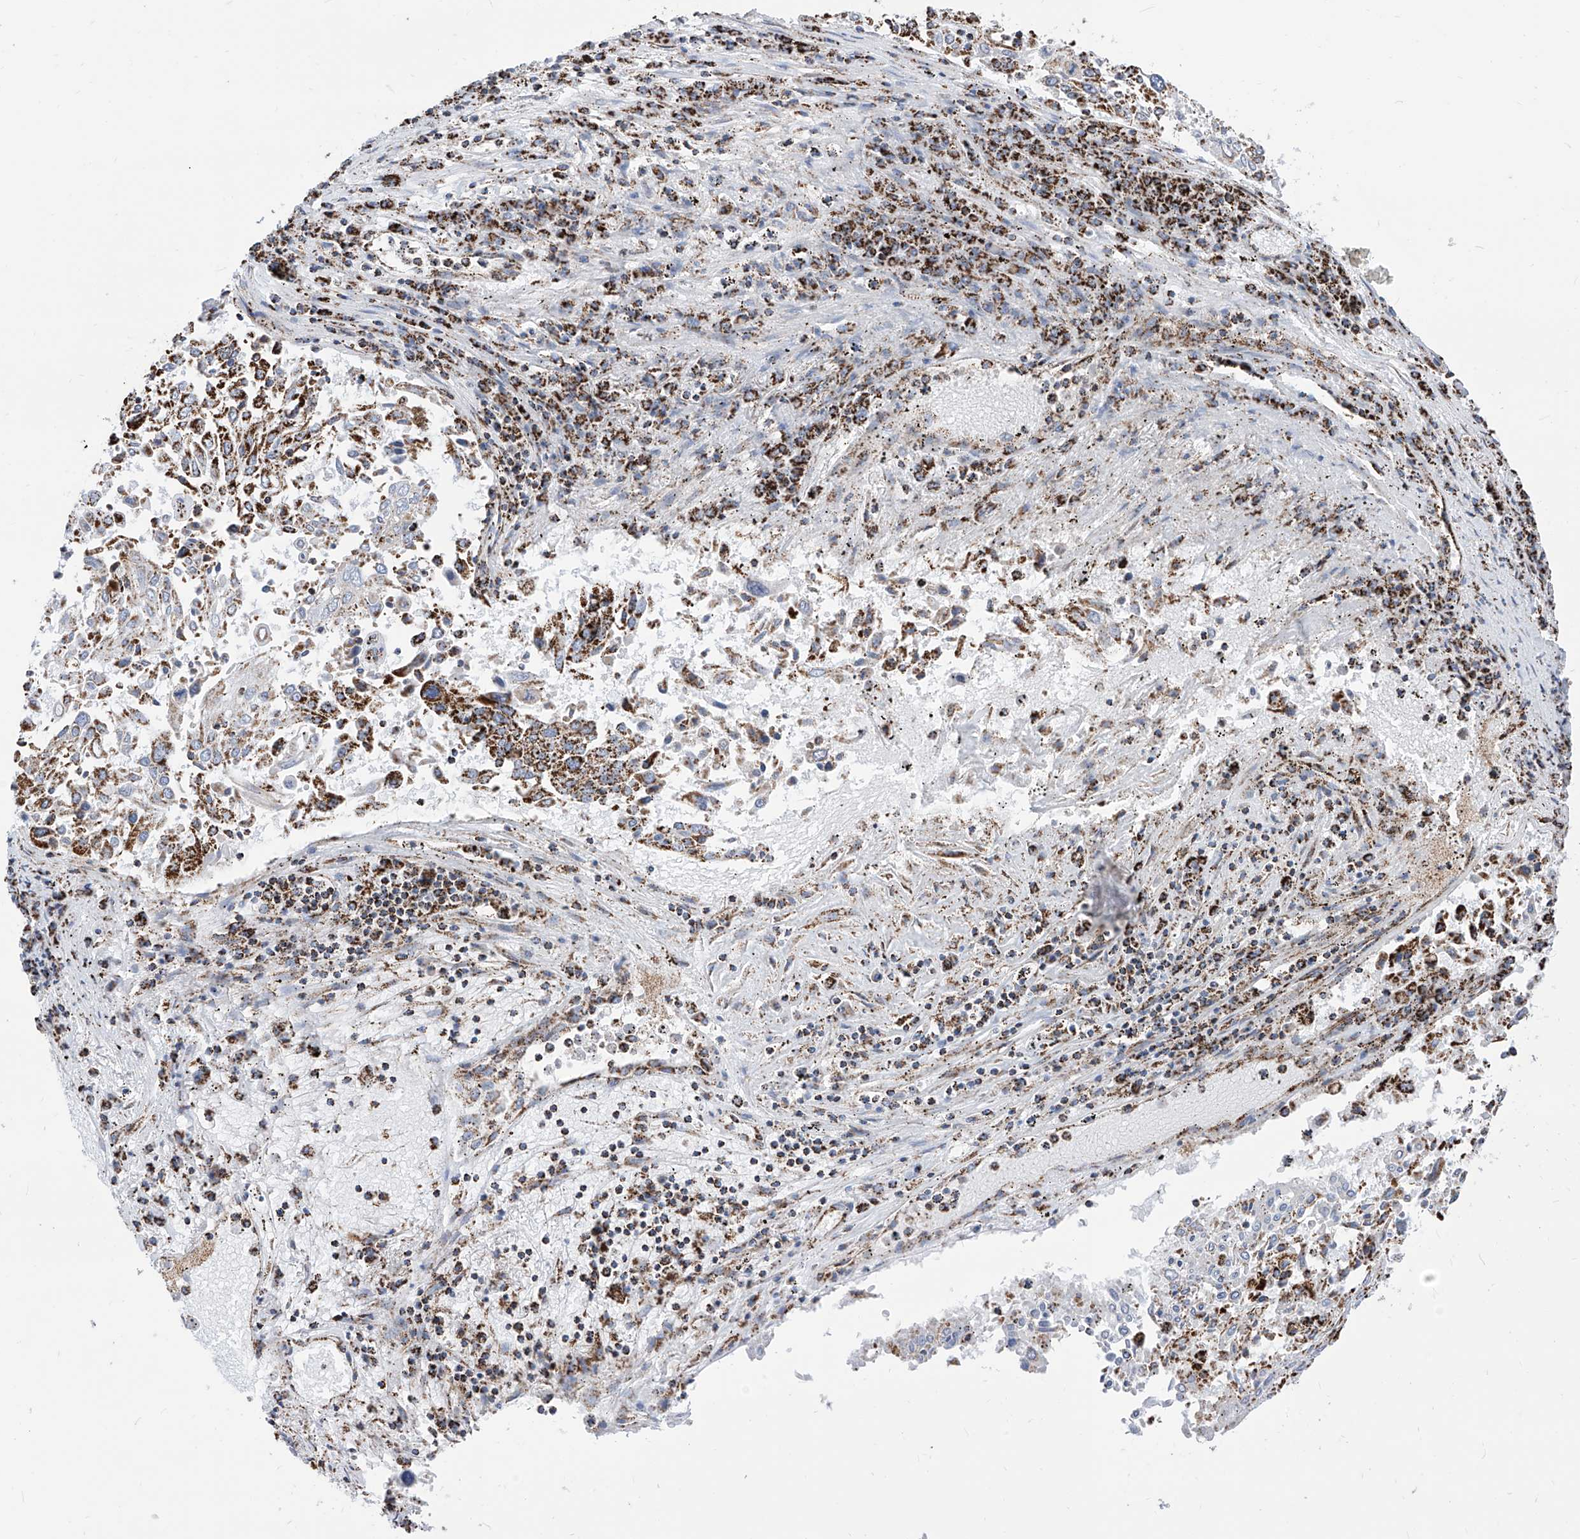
{"staining": {"intensity": "strong", "quantity": "25%-75%", "location": "cytoplasmic/membranous"}, "tissue": "lung cancer", "cell_type": "Tumor cells", "image_type": "cancer", "snomed": [{"axis": "morphology", "description": "Squamous cell carcinoma, NOS"}, {"axis": "topography", "description": "Lung"}], "caption": "Protein positivity by IHC demonstrates strong cytoplasmic/membranous expression in approximately 25%-75% of tumor cells in lung squamous cell carcinoma.", "gene": "COX5B", "patient": {"sex": "male", "age": 65}}